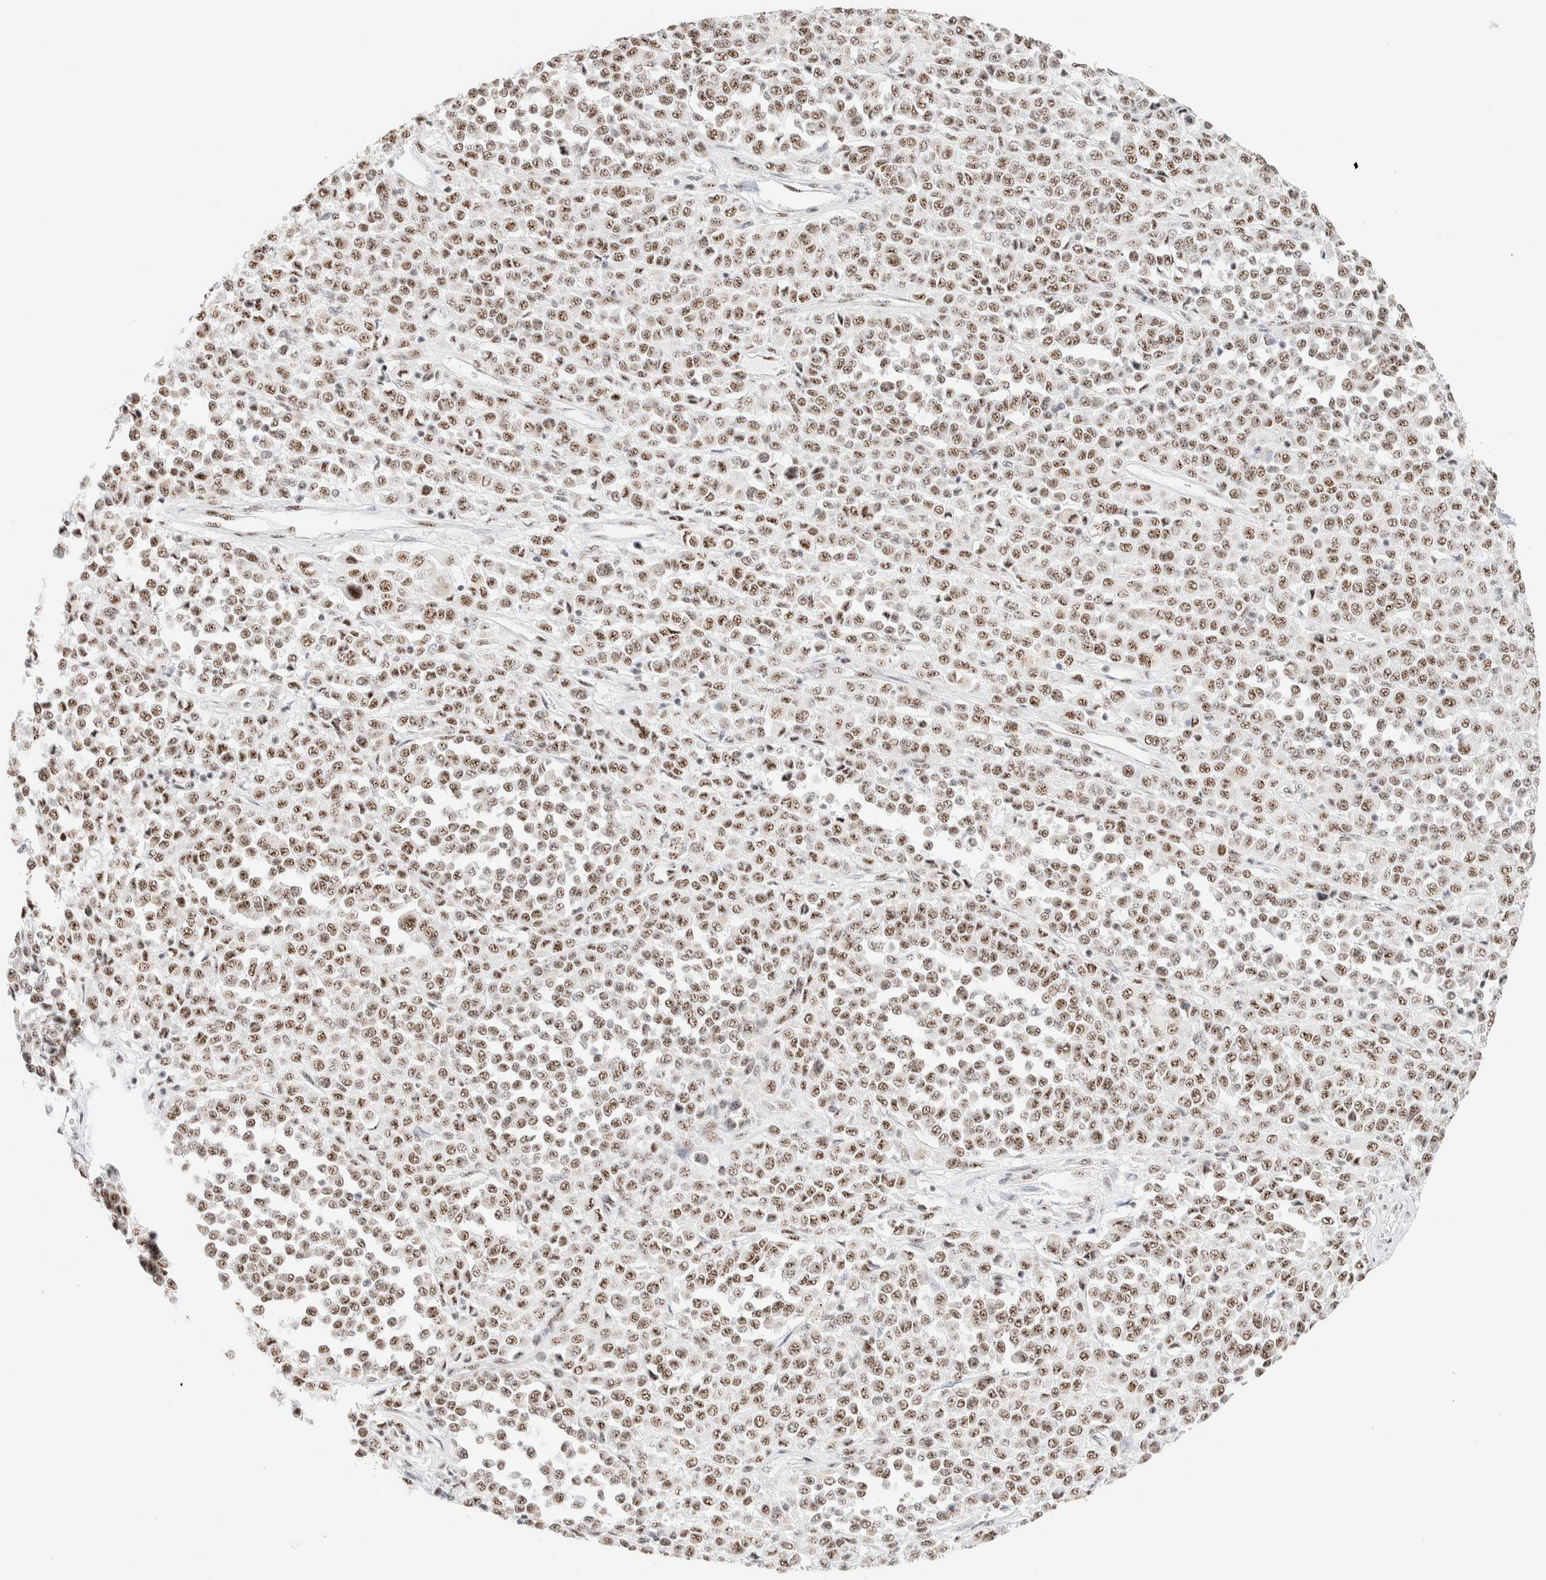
{"staining": {"intensity": "strong", "quantity": ">75%", "location": "nuclear"}, "tissue": "melanoma", "cell_type": "Tumor cells", "image_type": "cancer", "snomed": [{"axis": "morphology", "description": "Malignant melanoma, Metastatic site"}, {"axis": "topography", "description": "Pancreas"}], "caption": "This is a micrograph of immunohistochemistry (IHC) staining of malignant melanoma (metastatic site), which shows strong staining in the nuclear of tumor cells.", "gene": "SON", "patient": {"sex": "female", "age": 30}}